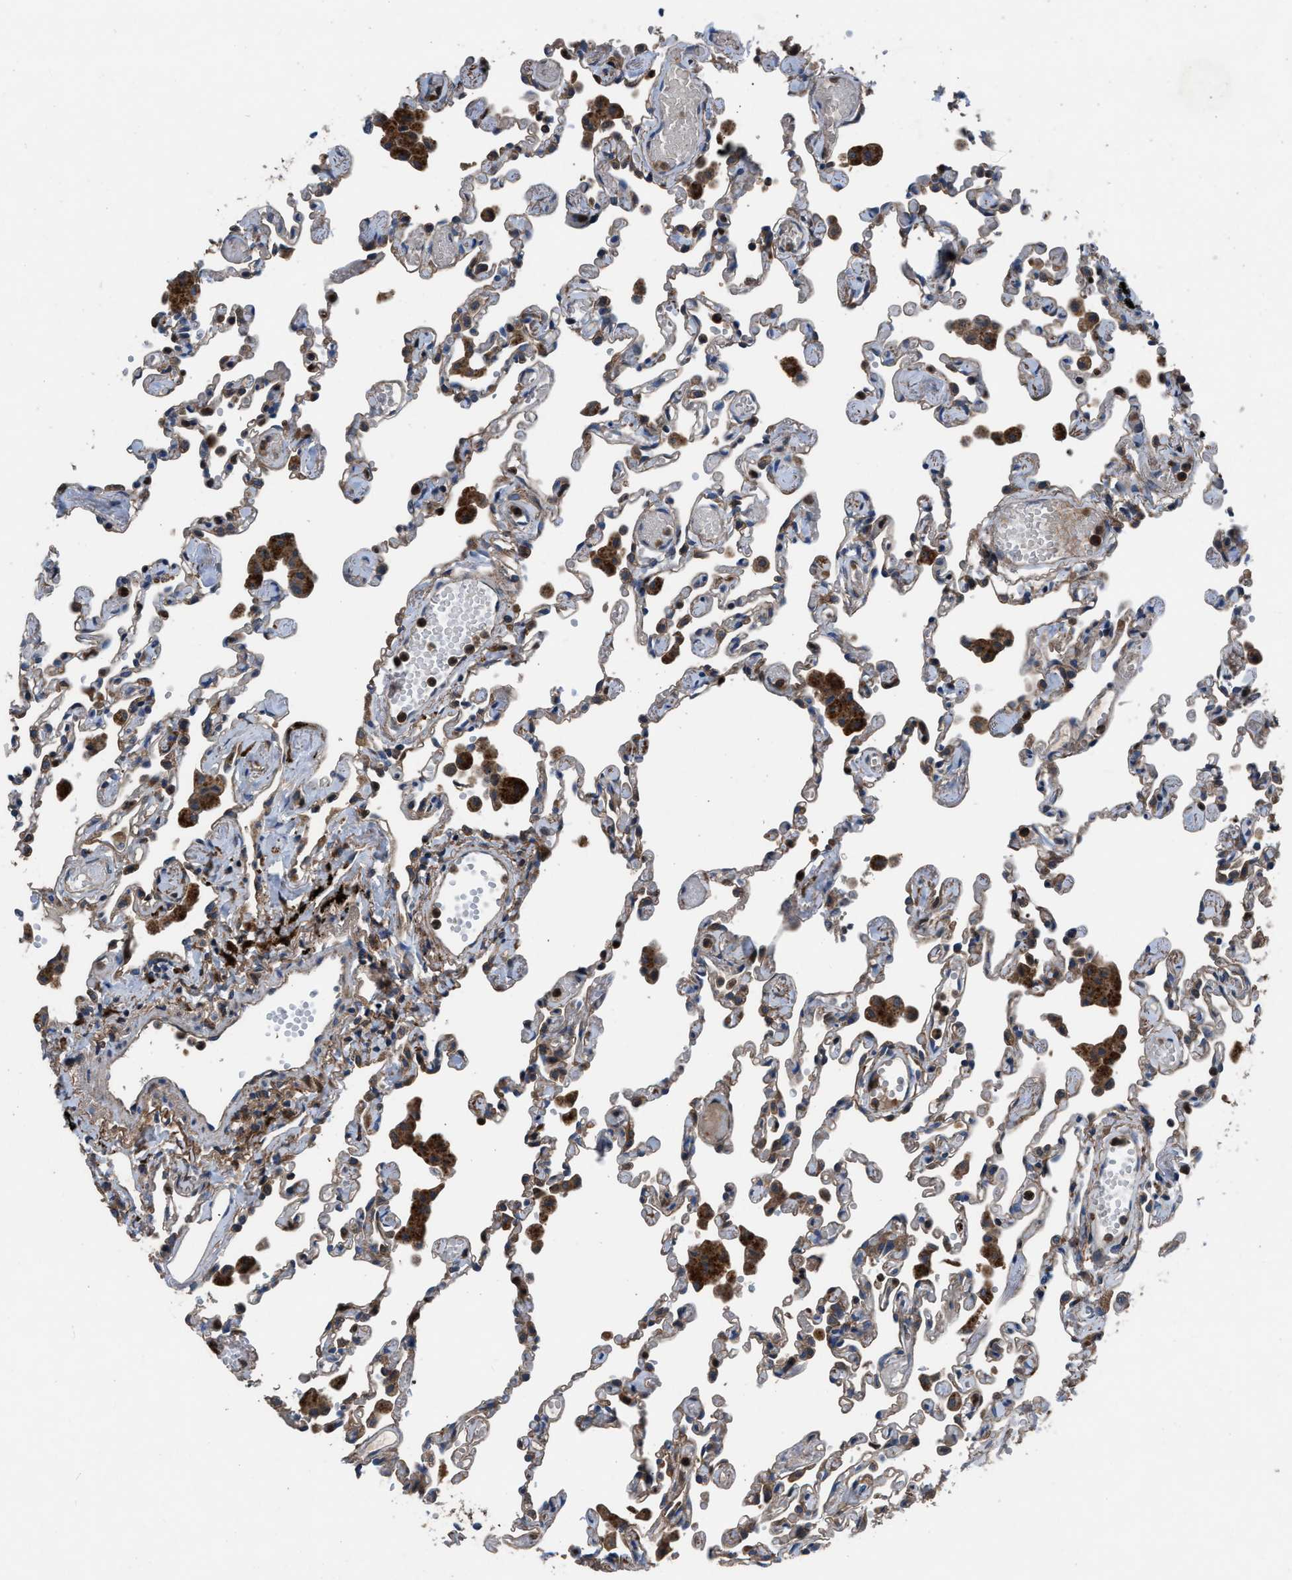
{"staining": {"intensity": "moderate", "quantity": "<25%", "location": "cytoplasmic/membranous"}, "tissue": "lung", "cell_type": "Alveolar cells", "image_type": "normal", "snomed": [{"axis": "morphology", "description": "Normal tissue, NOS"}, {"axis": "topography", "description": "Bronchus"}, {"axis": "topography", "description": "Lung"}], "caption": "Immunohistochemical staining of normal human lung demonstrates <25% levels of moderate cytoplasmic/membranous protein expression in approximately <25% of alveolar cells.", "gene": "USP25", "patient": {"sex": "female", "age": 49}}